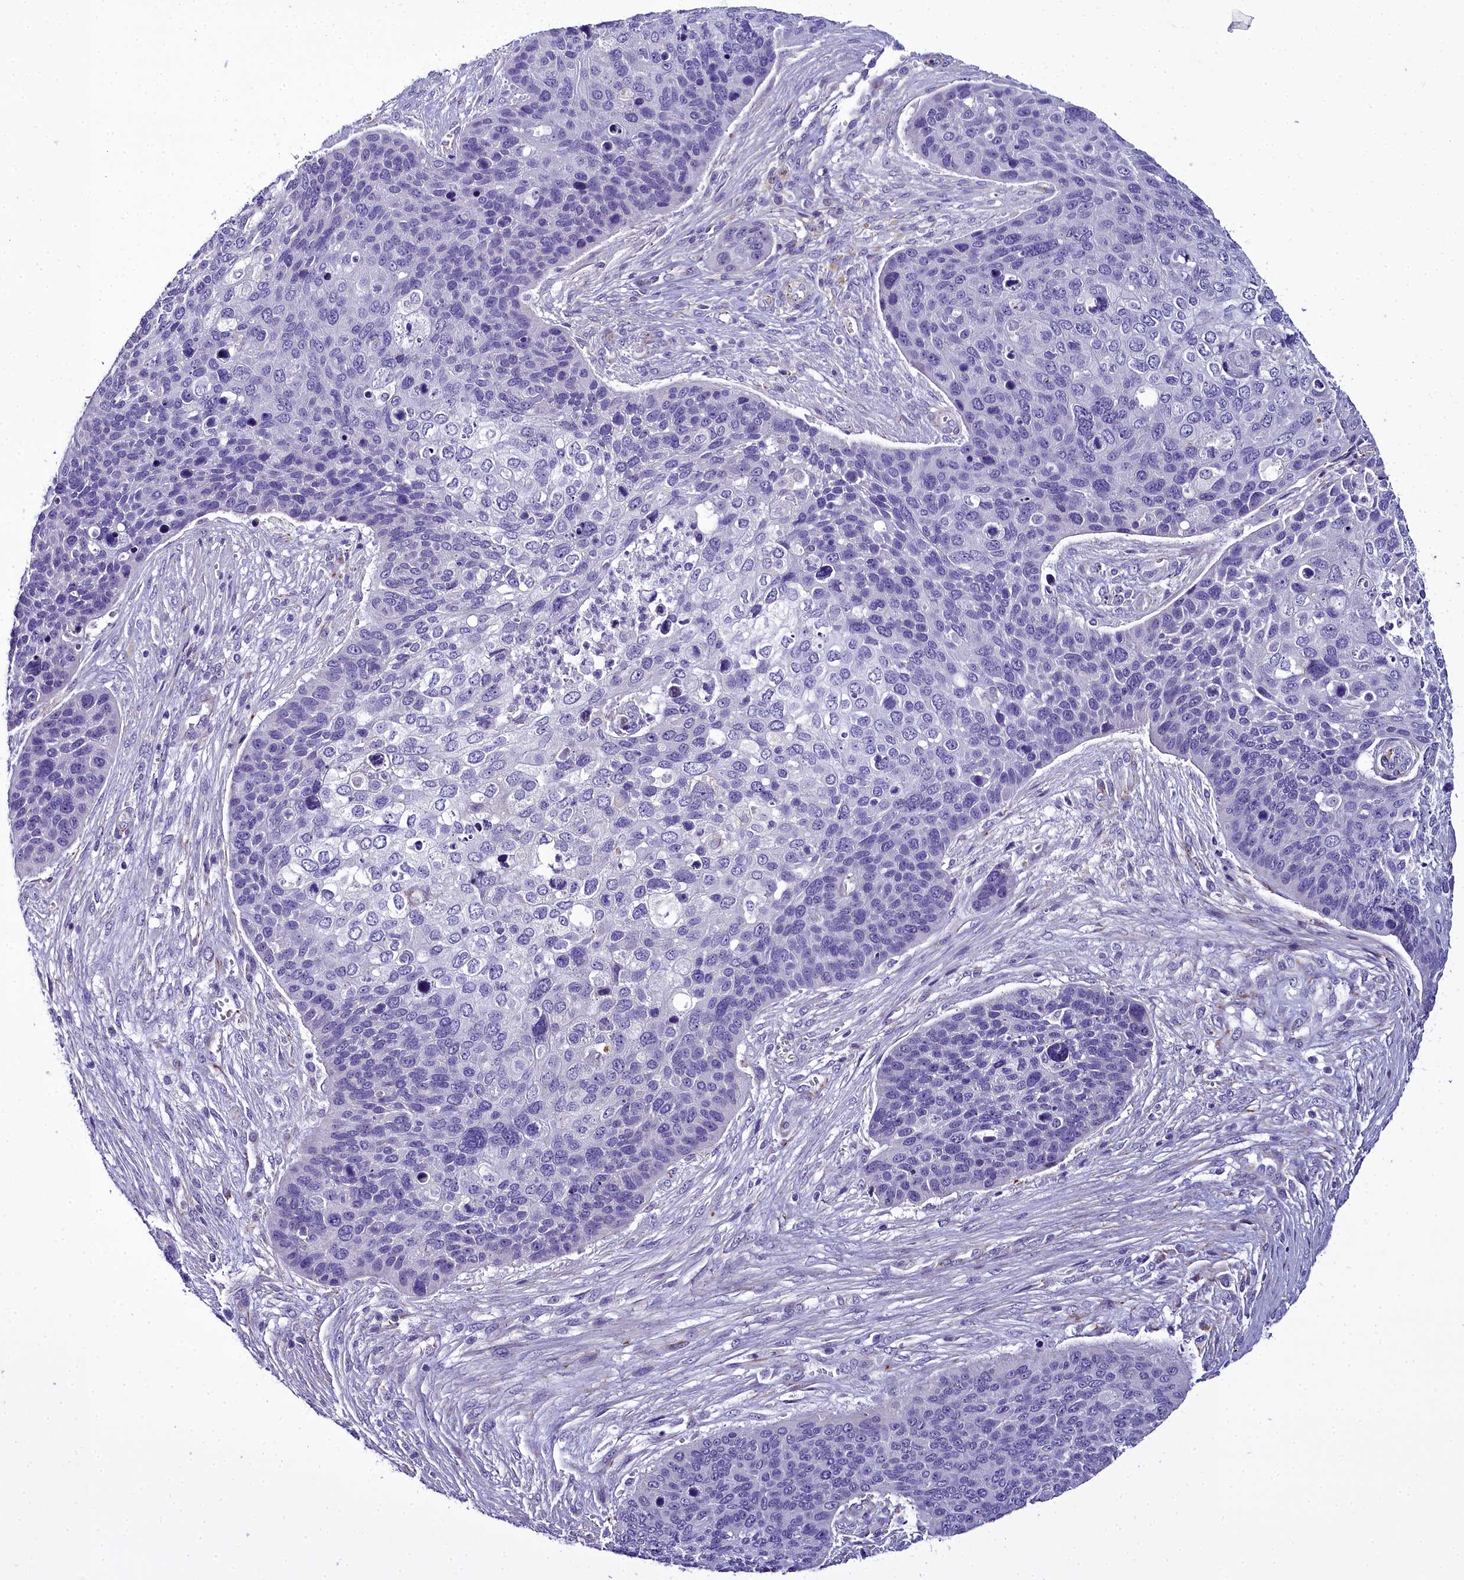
{"staining": {"intensity": "negative", "quantity": "none", "location": "none"}, "tissue": "skin cancer", "cell_type": "Tumor cells", "image_type": "cancer", "snomed": [{"axis": "morphology", "description": "Basal cell carcinoma"}, {"axis": "topography", "description": "Skin"}], "caption": "Skin cancer (basal cell carcinoma) stained for a protein using immunohistochemistry (IHC) displays no positivity tumor cells.", "gene": "TIMM22", "patient": {"sex": "female", "age": 74}}